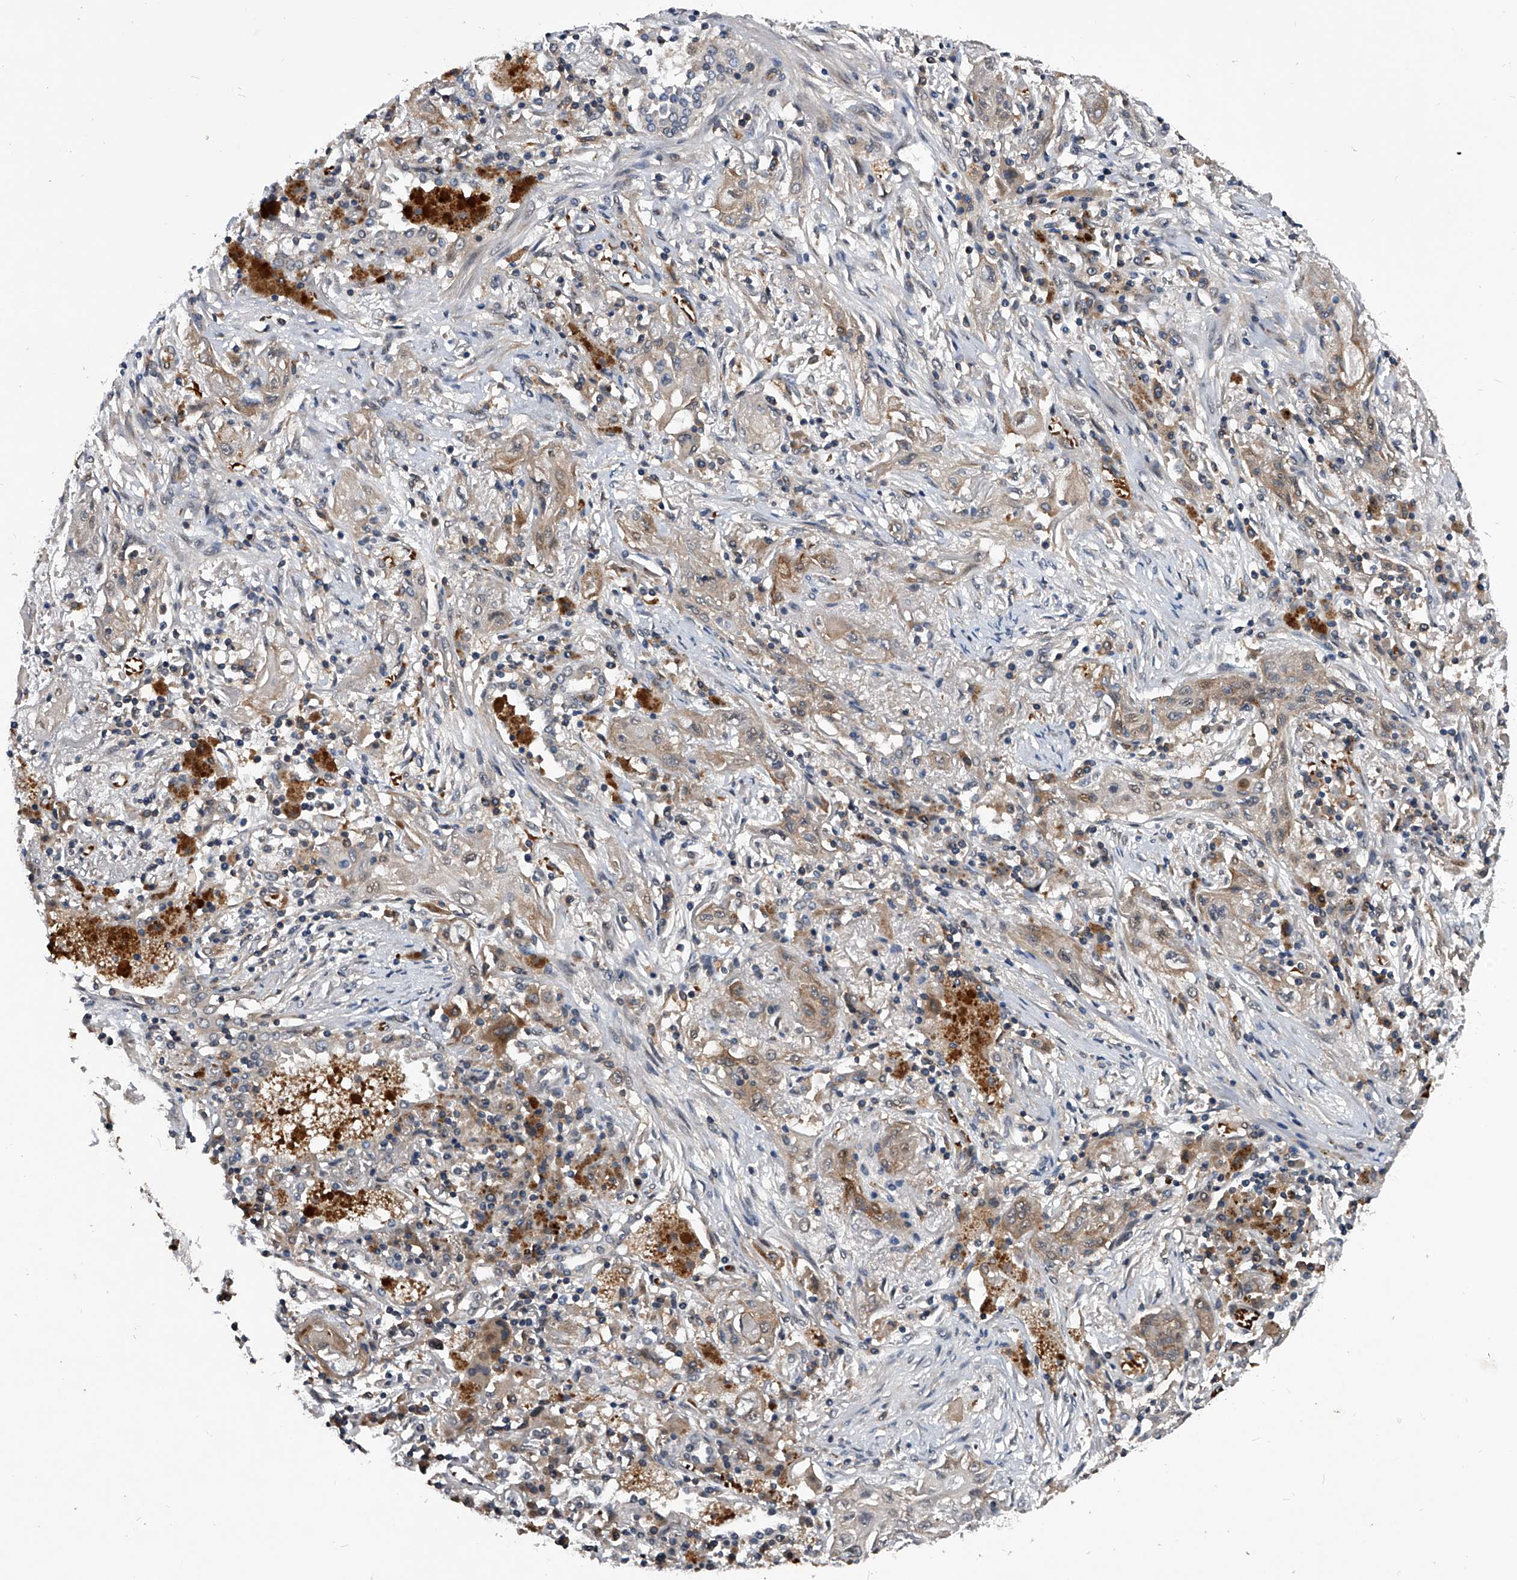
{"staining": {"intensity": "weak", "quantity": "<25%", "location": "cytoplasmic/membranous"}, "tissue": "lung cancer", "cell_type": "Tumor cells", "image_type": "cancer", "snomed": [{"axis": "morphology", "description": "Squamous cell carcinoma, NOS"}, {"axis": "topography", "description": "Lung"}], "caption": "Tumor cells are negative for brown protein staining in squamous cell carcinoma (lung).", "gene": "ZNF30", "patient": {"sex": "female", "age": 47}}